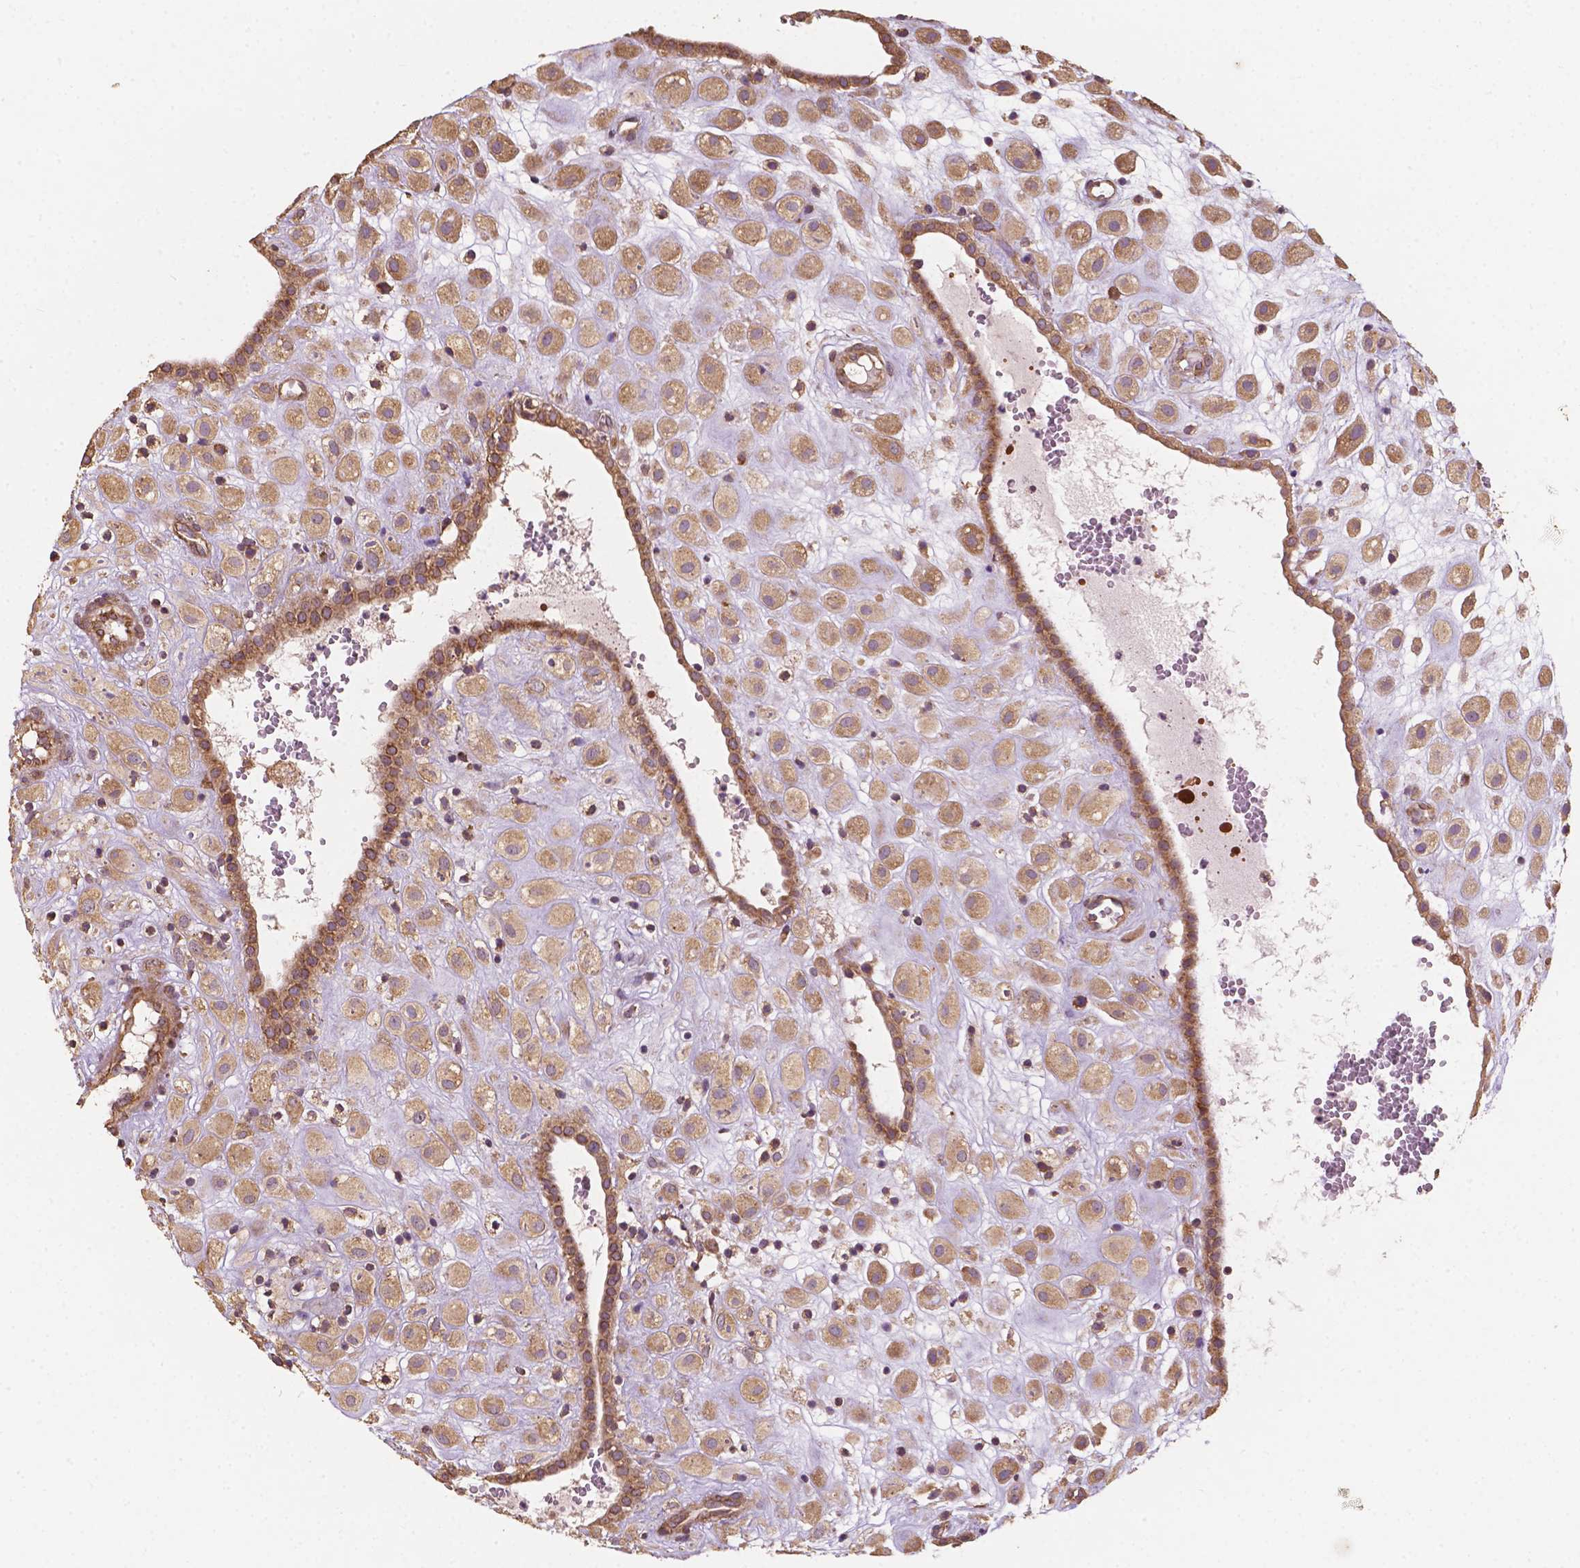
{"staining": {"intensity": "moderate", "quantity": ">75%", "location": "cytoplasmic/membranous"}, "tissue": "placenta", "cell_type": "Decidual cells", "image_type": "normal", "snomed": [{"axis": "morphology", "description": "Normal tissue, NOS"}, {"axis": "topography", "description": "Placenta"}], "caption": "High-magnification brightfield microscopy of normal placenta stained with DAB (brown) and counterstained with hematoxylin (blue). decidual cells exhibit moderate cytoplasmic/membranous positivity is present in approximately>75% of cells.", "gene": "G3BP1", "patient": {"sex": "female", "age": 24}}